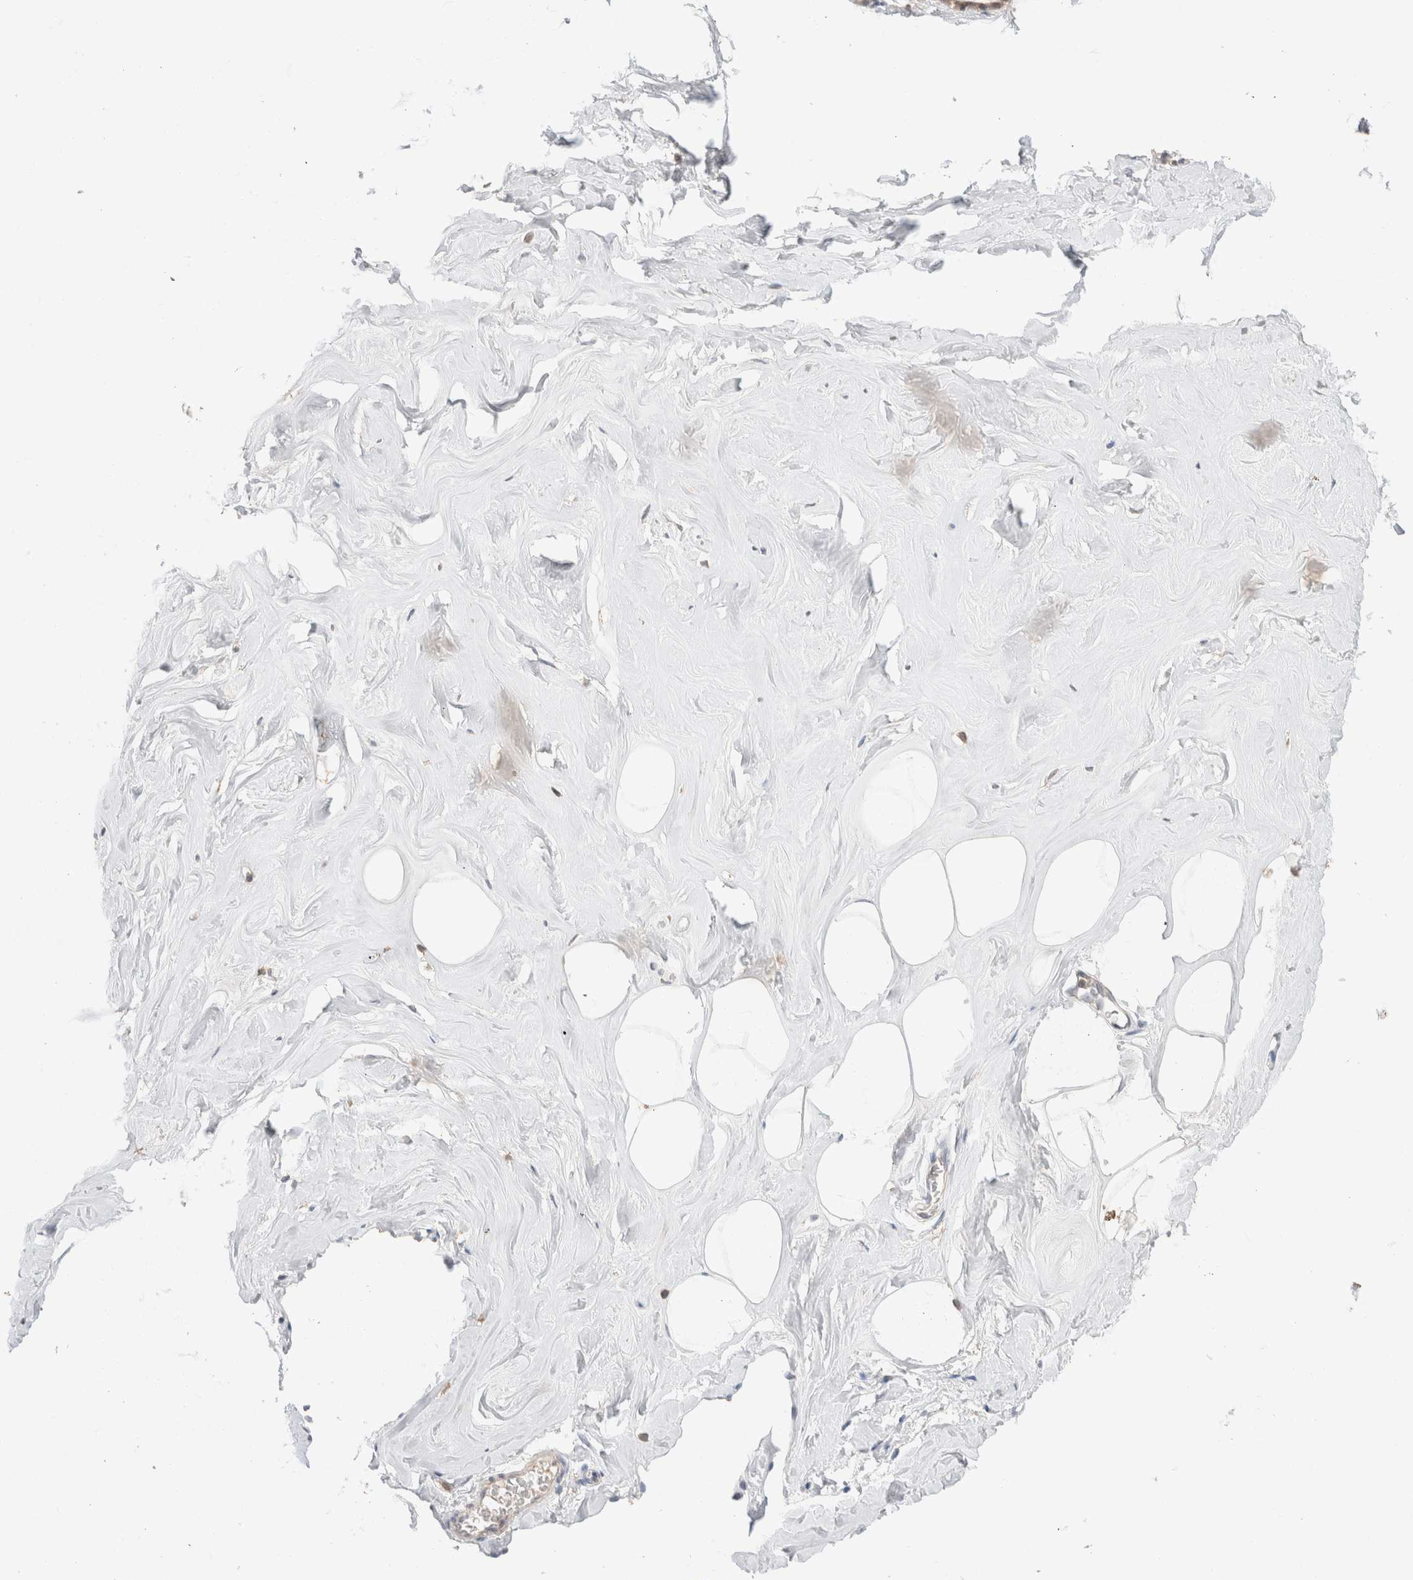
{"staining": {"intensity": "negative", "quantity": "none", "location": "none"}, "tissue": "adipose tissue", "cell_type": "Adipocytes", "image_type": "normal", "snomed": [{"axis": "morphology", "description": "Normal tissue, NOS"}, {"axis": "morphology", "description": "Fibrosis, NOS"}, {"axis": "topography", "description": "Breast"}, {"axis": "topography", "description": "Adipose tissue"}], "caption": "IHC micrograph of normal adipose tissue: adipose tissue stained with DAB (3,3'-diaminobenzidine) demonstrates no significant protein expression in adipocytes.", "gene": "TRIM41", "patient": {"sex": "female", "age": 39}}